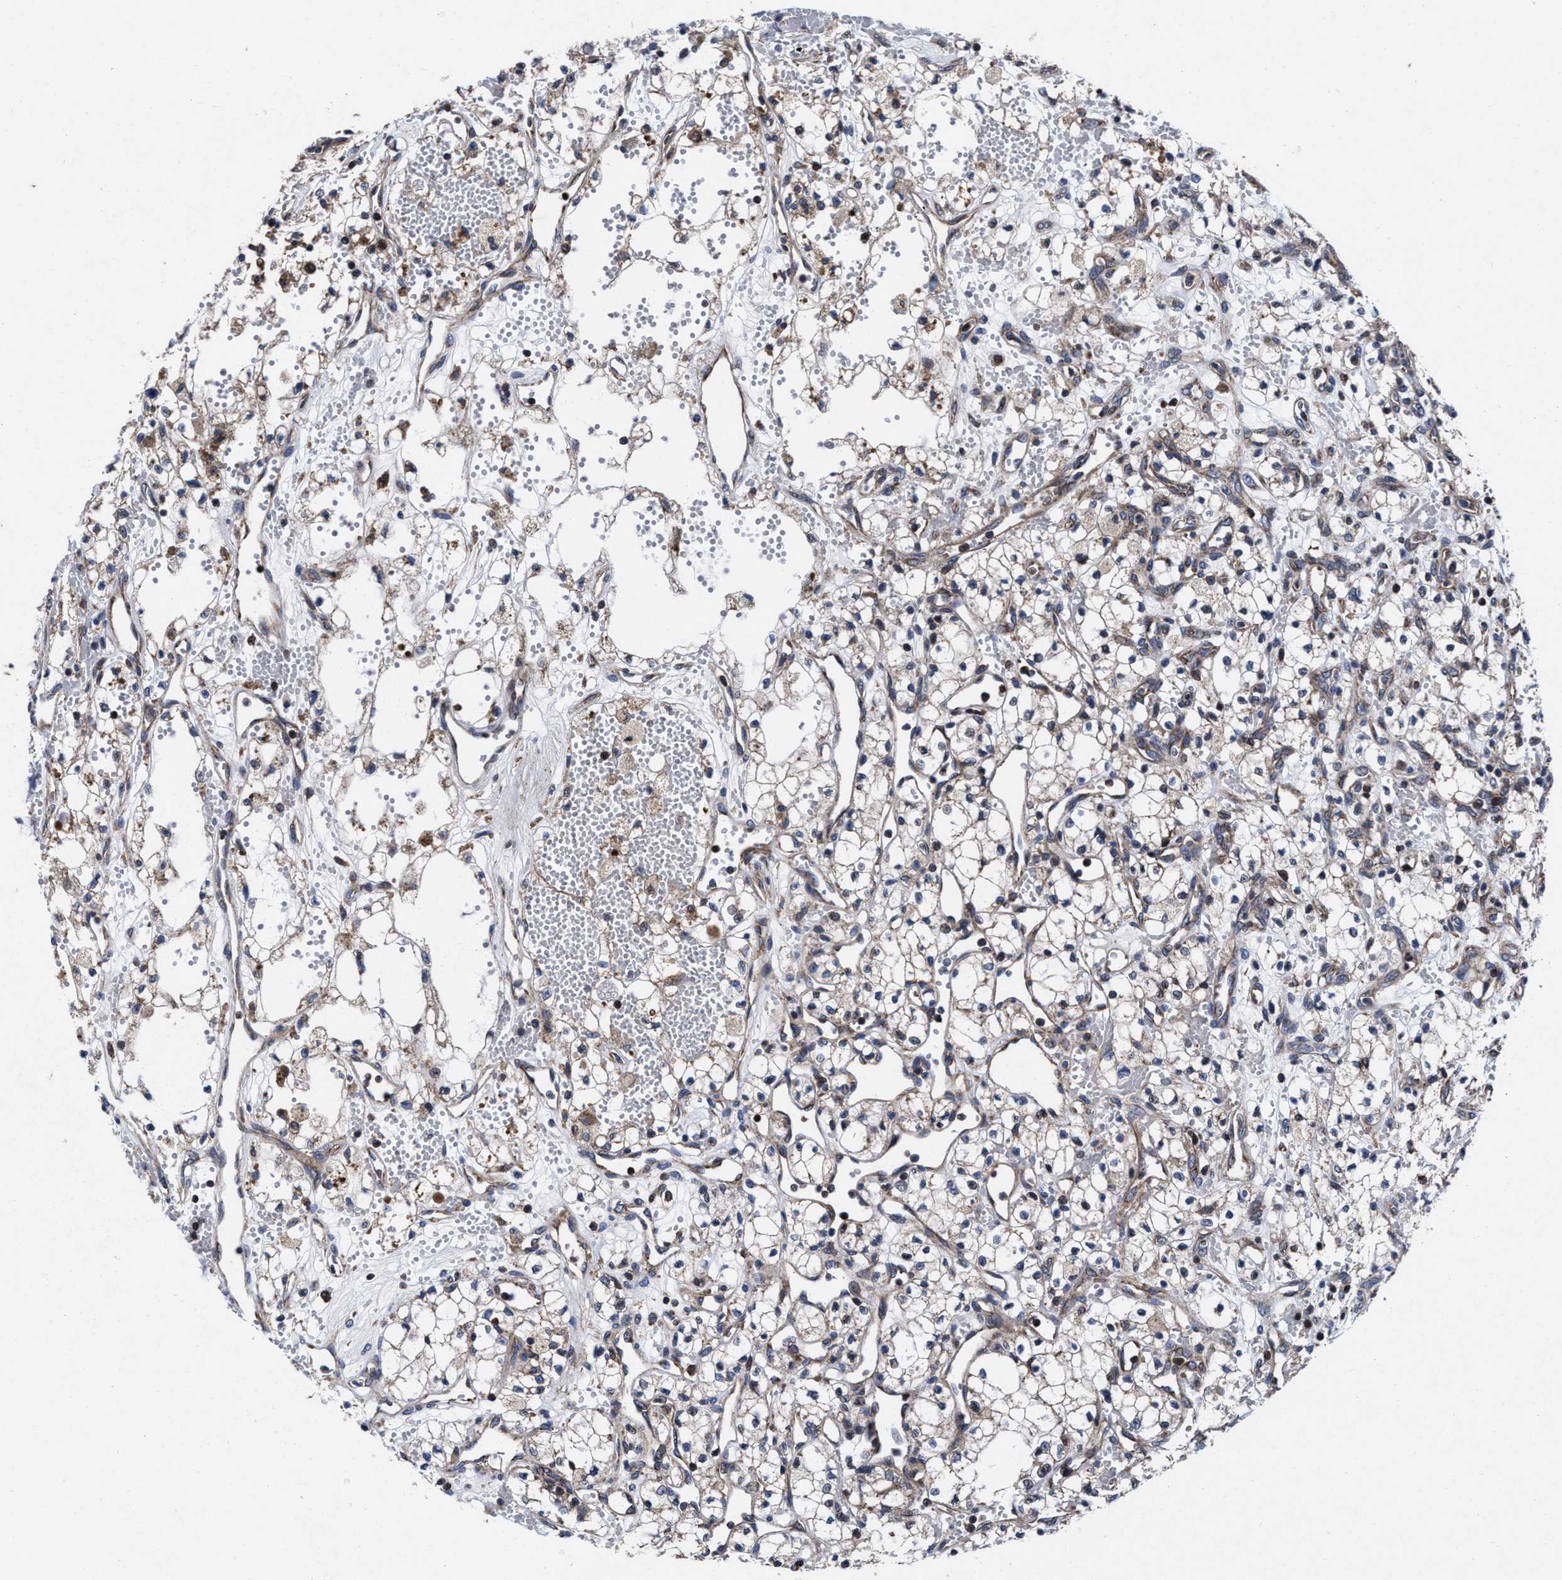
{"staining": {"intensity": "negative", "quantity": "none", "location": "none"}, "tissue": "renal cancer", "cell_type": "Tumor cells", "image_type": "cancer", "snomed": [{"axis": "morphology", "description": "Adenocarcinoma, NOS"}, {"axis": "topography", "description": "Kidney"}], "caption": "Immunohistochemistry histopathology image of renal cancer stained for a protein (brown), which reveals no expression in tumor cells. (Brightfield microscopy of DAB IHC at high magnification).", "gene": "MRPL50", "patient": {"sex": "male", "age": 59}}